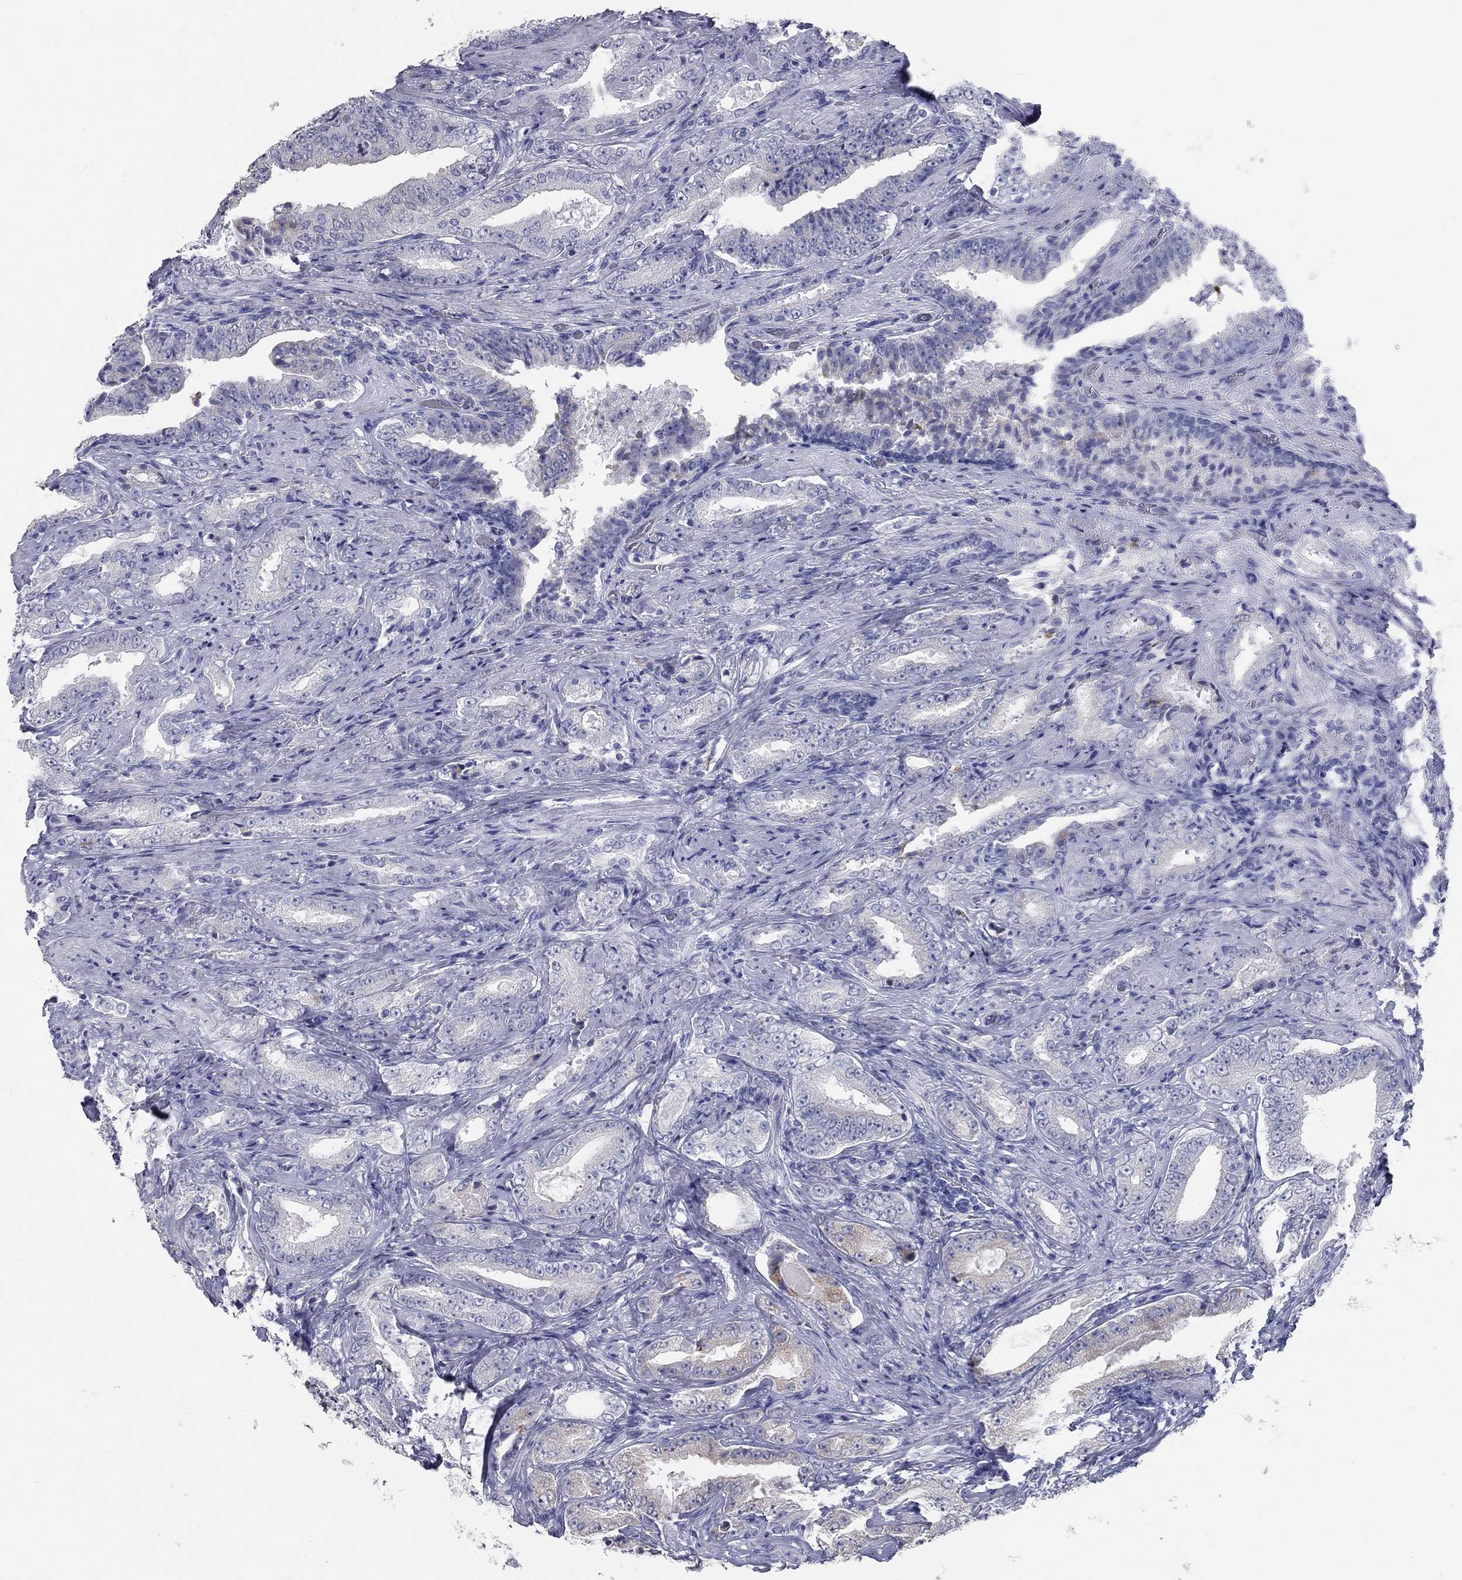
{"staining": {"intensity": "strong", "quantity": "<25%", "location": "cytoplasmic/membranous"}, "tissue": "prostate cancer", "cell_type": "Tumor cells", "image_type": "cancer", "snomed": [{"axis": "morphology", "description": "Adenocarcinoma, Low grade"}, {"axis": "topography", "description": "Prostate and seminal vesicle, NOS"}], "caption": "A histopathology image showing strong cytoplasmic/membranous positivity in approximately <25% of tumor cells in prostate cancer, as visualized by brown immunohistochemical staining.", "gene": "TAC1", "patient": {"sex": "male", "age": 61}}